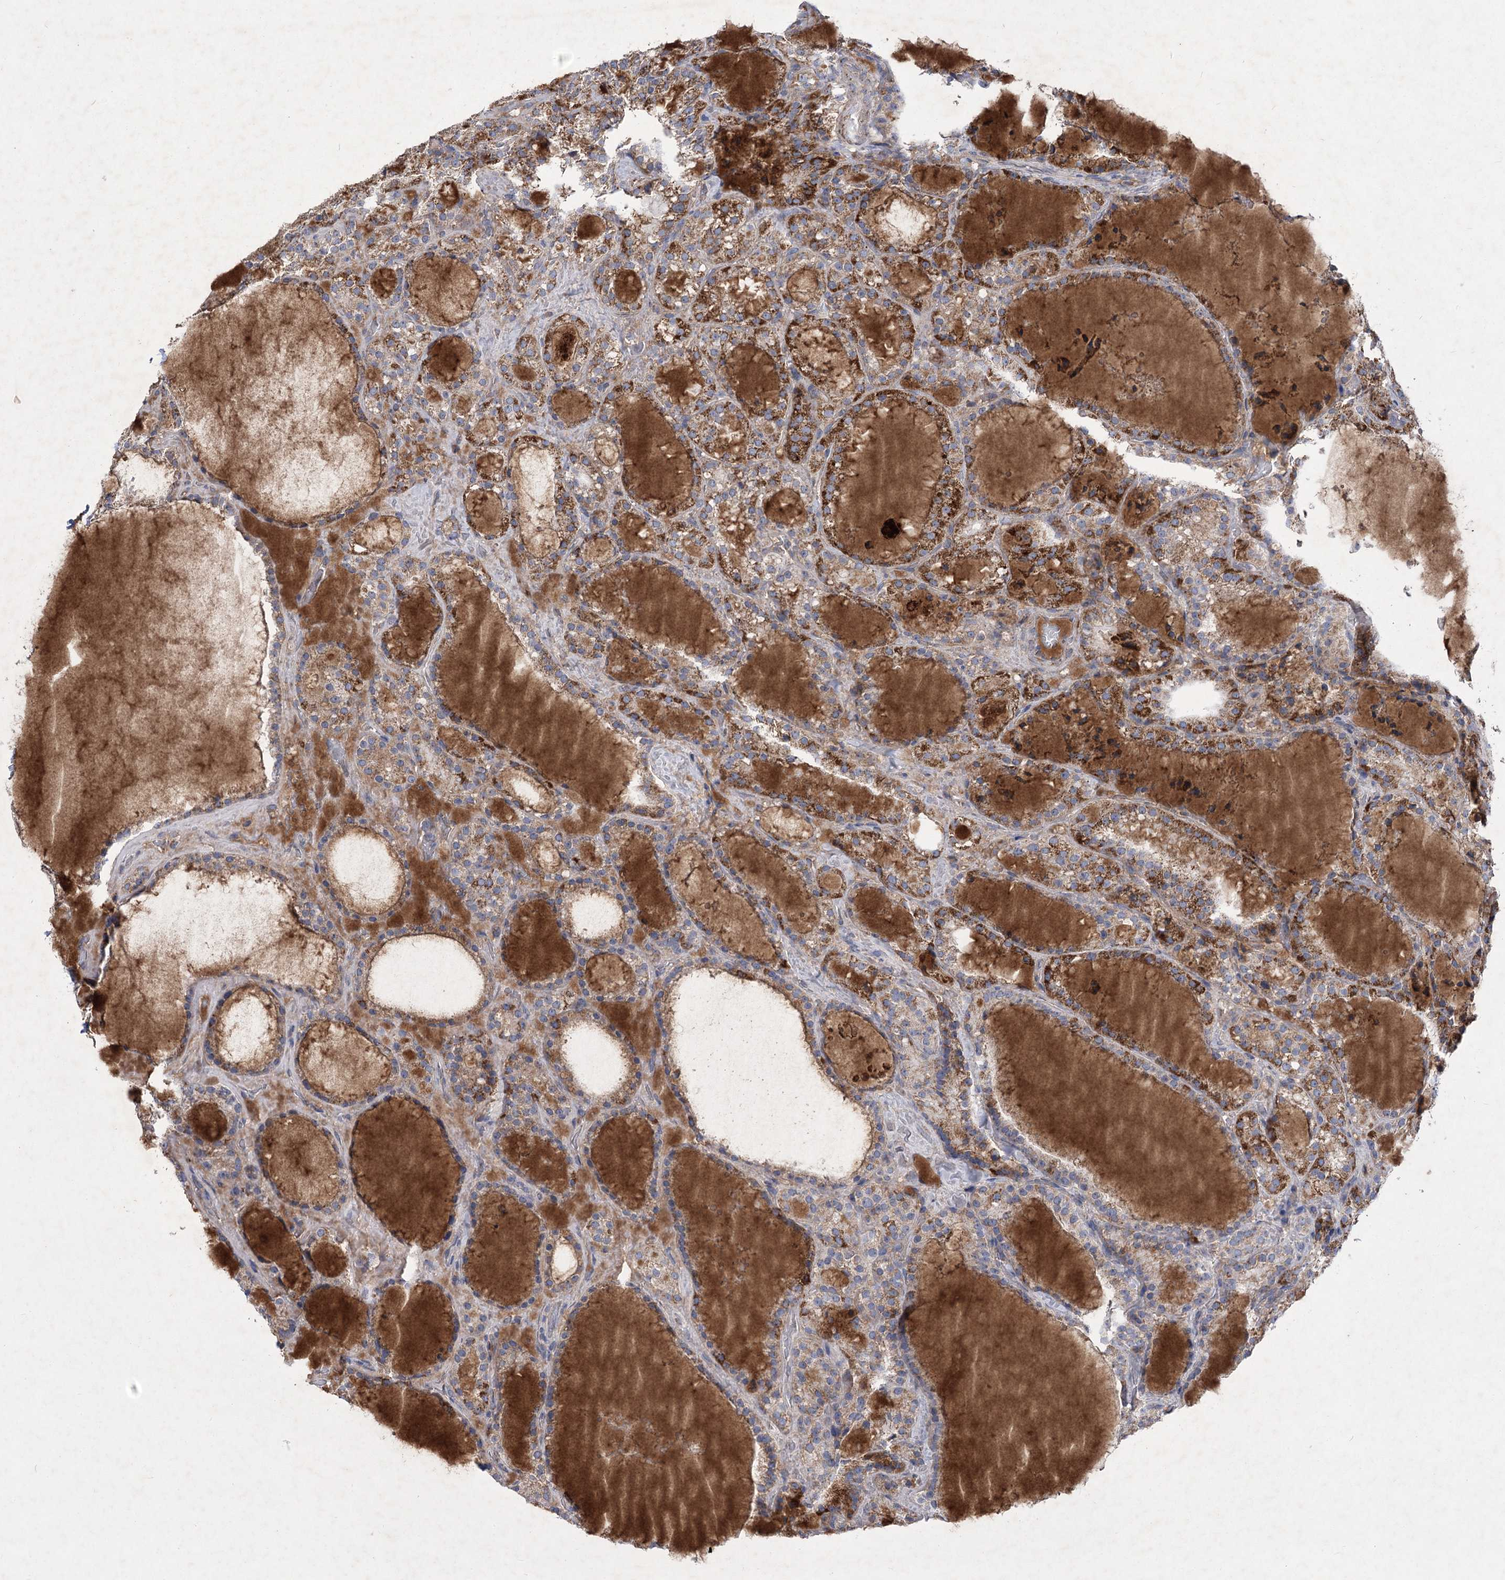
{"staining": {"intensity": "strong", "quantity": ">75%", "location": "cytoplasmic/membranous"}, "tissue": "thyroid cancer", "cell_type": "Tumor cells", "image_type": "cancer", "snomed": [{"axis": "morphology", "description": "Papillary adenocarcinoma, NOS"}, {"axis": "topography", "description": "Thyroid gland"}], "caption": "A histopathology image of human papillary adenocarcinoma (thyroid) stained for a protein displays strong cytoplasmic/membranous brown staining in tumor cells.", "gene": "PDHB", "patient": {"sex": "male", "age": 77}}